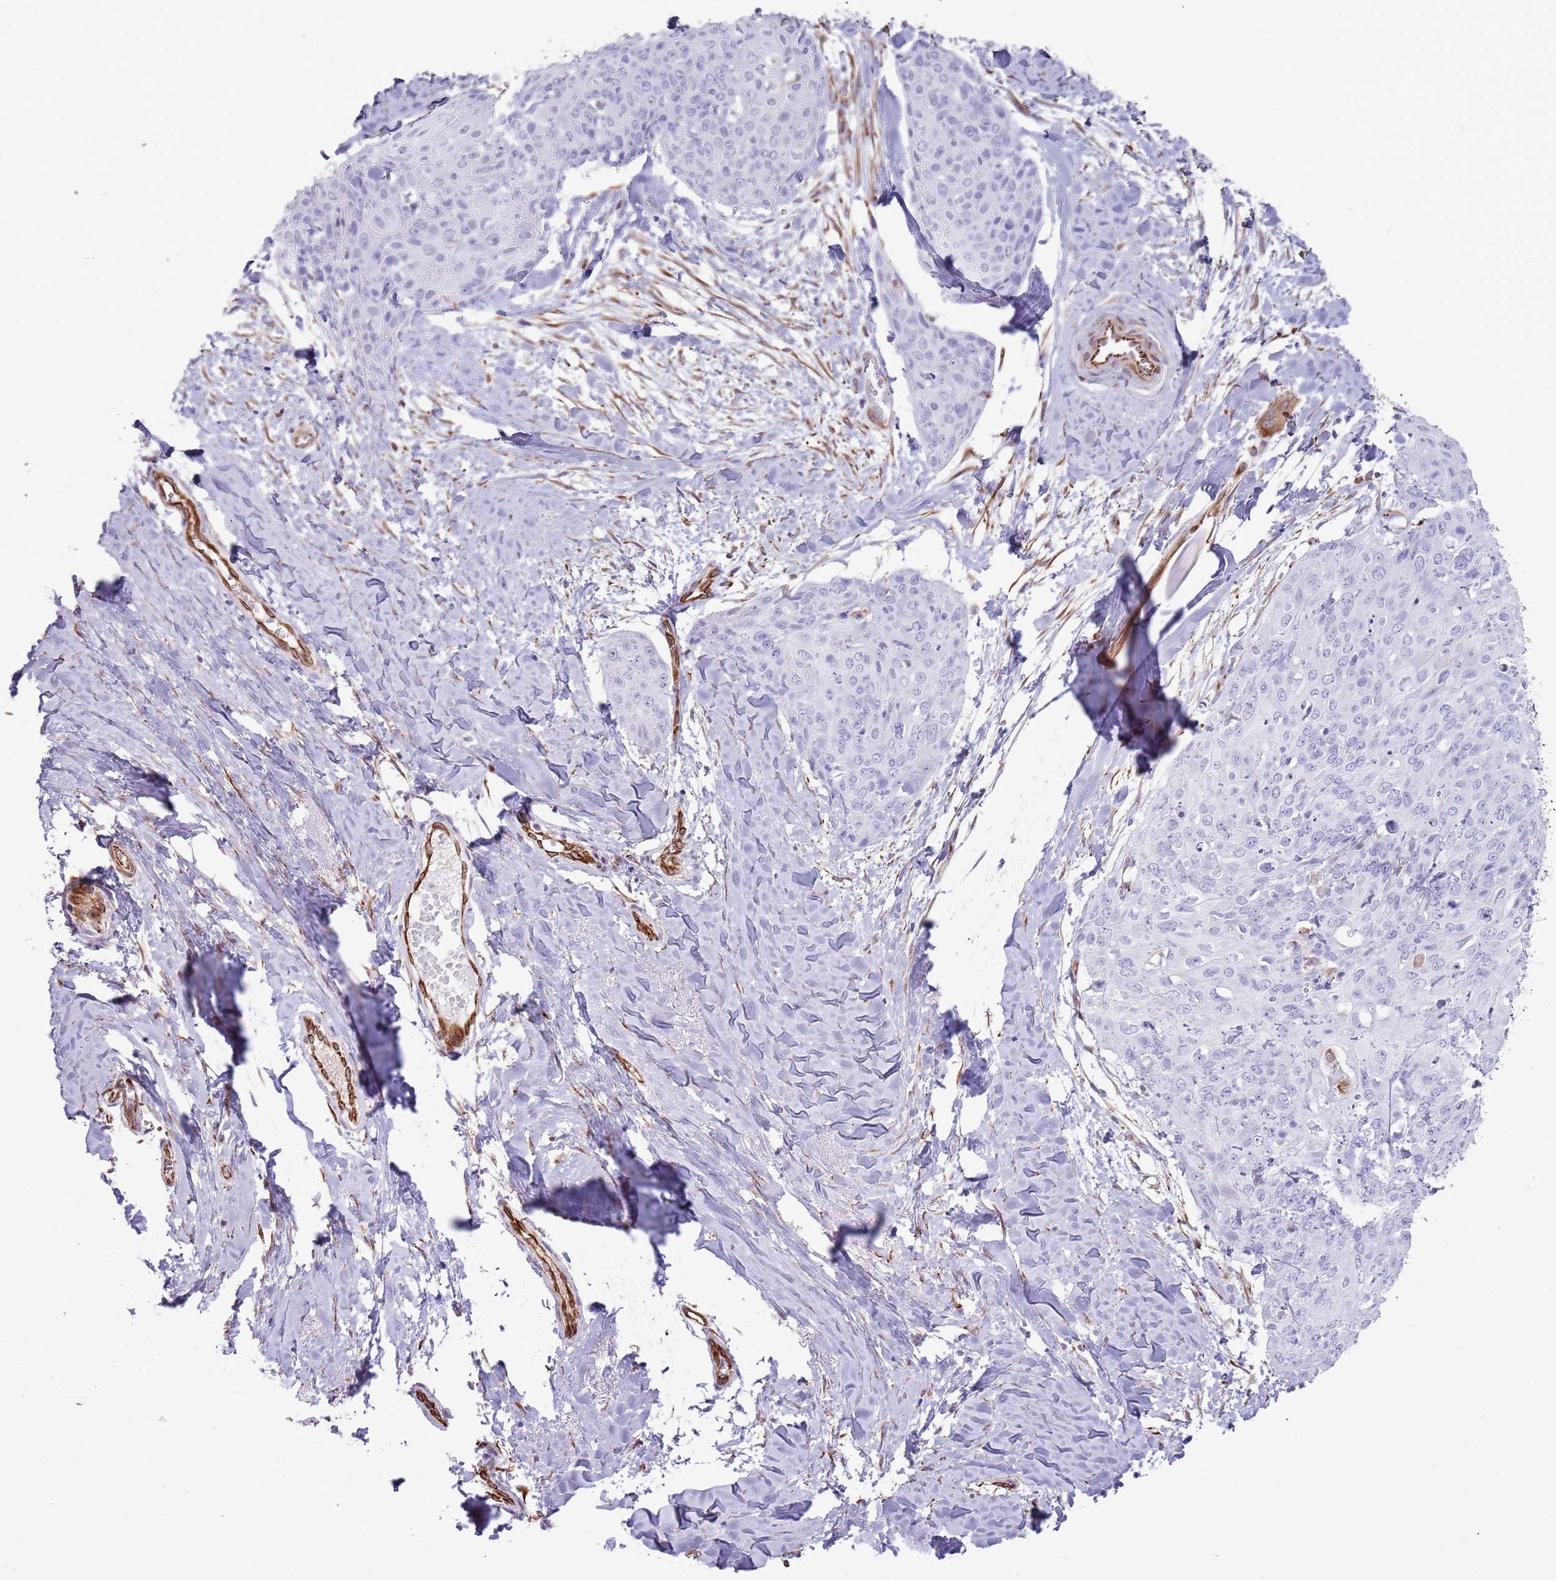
{"staining": {"intensity": "negative", "quantity": "none", "location": "none"}, "tissue": "skin cancer", "cell_type": "Tumor cells", "image_type": "cancer", "snomed": [{"axis": "morphology", "description": "Squamous cell carcinoma, NOS"}, {"axis": "topography", "description": "Skin"}, {"axis": "topography", "description": "Vulva"}], "caption": "Protein analysis of skin cancer (squamous cell carcinoma) demonstrates no significant staining in tumor cells. (DAB immunohistochemistry with hematoxylin counter stain).", "gene": "NBPF3", "patient": {"sex": "female", "age": 85}}